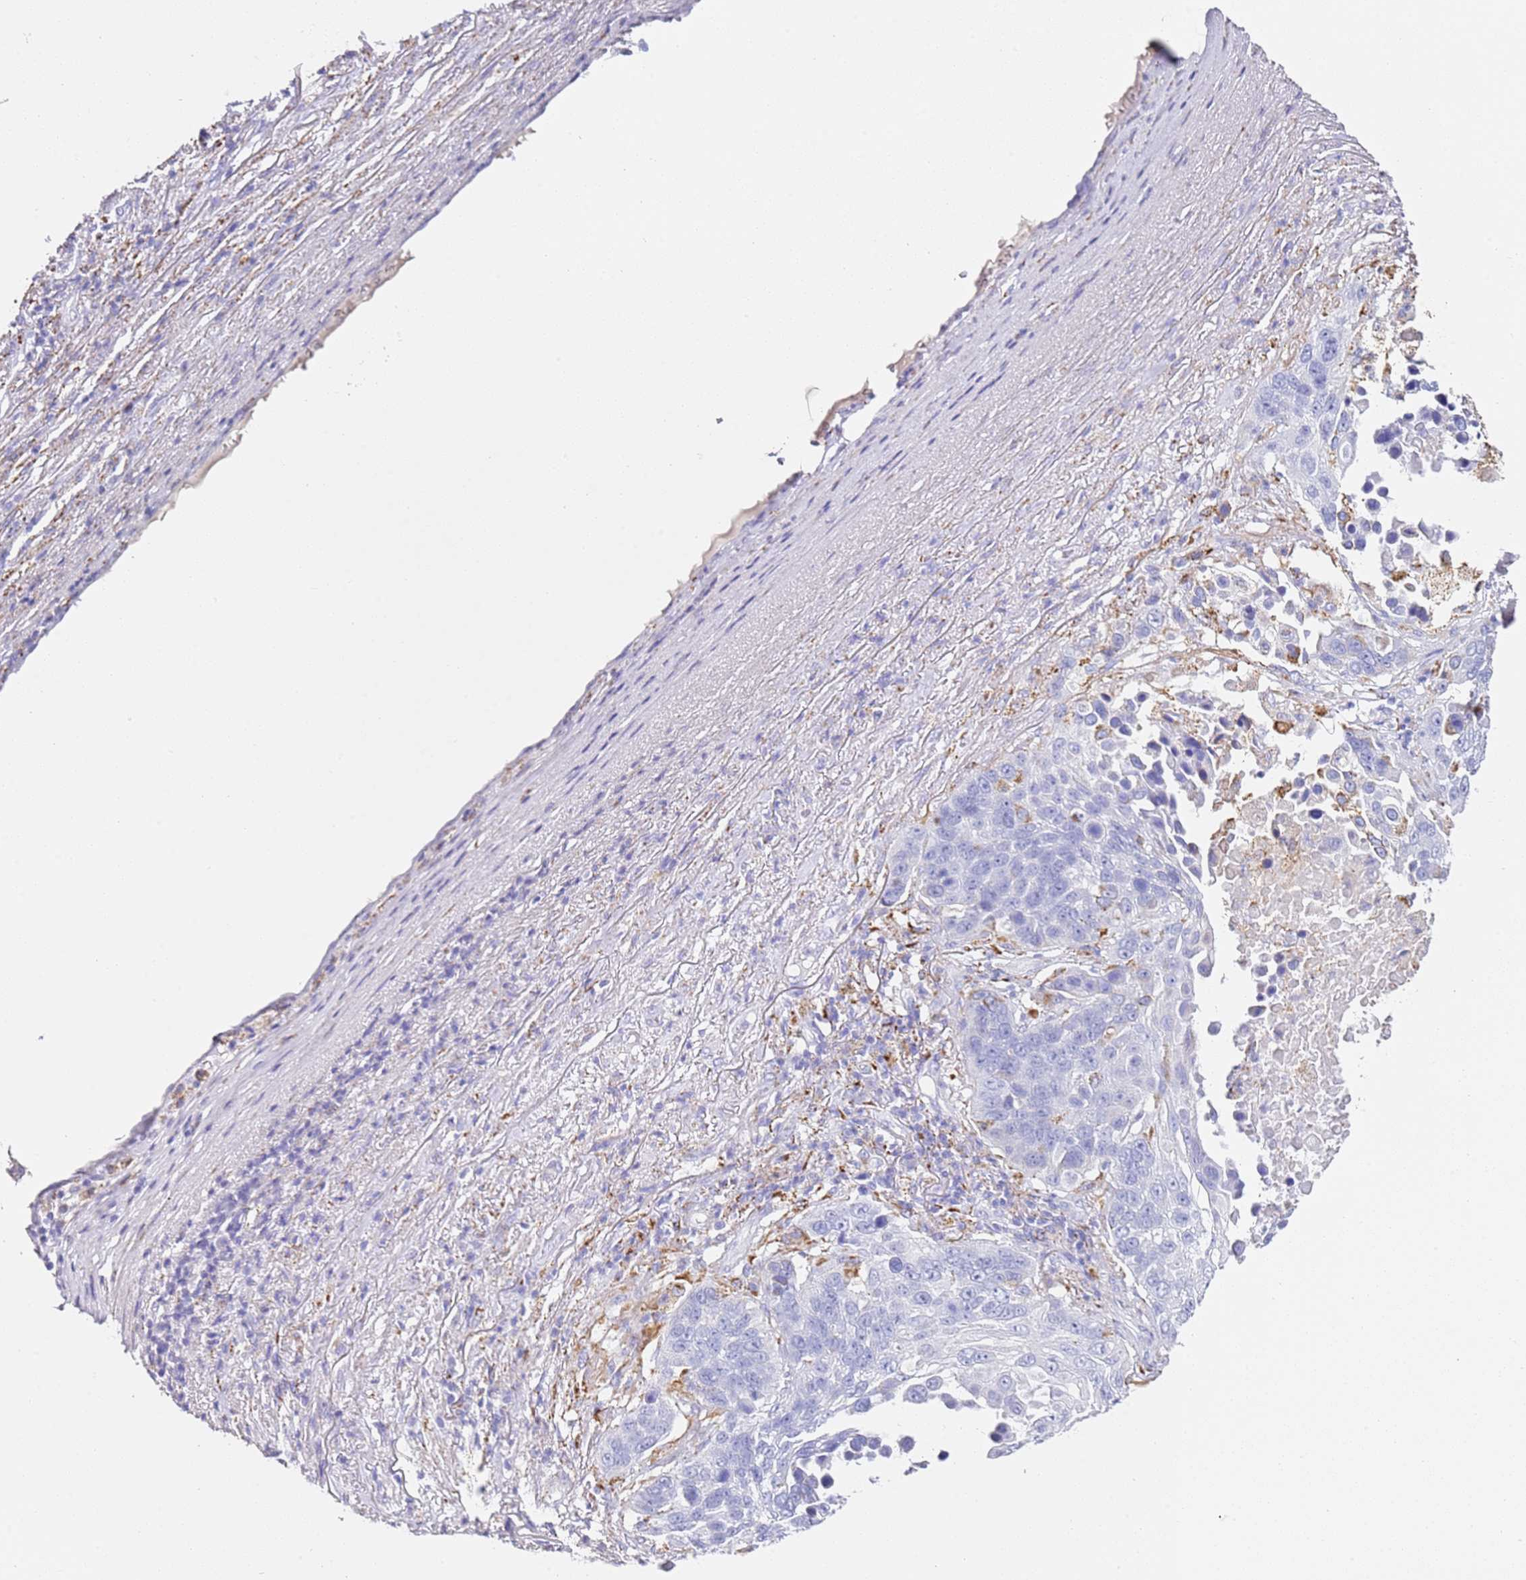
{"staining": {"intensity": "negative", "quantity": "none", "location": "none"}, "tissue": "lung cancer", "cell_type": "Tumor cells", "image_type": "cancer", "snomed": [{"axis": "morphology", "description": "Normal tissue, NOS"}, {"axis": "morphology", "description": "Squamous cell carcinoma, NOS"}, {"axis": "topography", "description": "Lymph node"}, {"axis": "topography", "description": "Lung"}], "caption": "Immunohistochemistry (IHC) of squamous cell carcinoma (lung) shows no staining in tumor cells. (DAB IHC visualized using brightfield microscopy, high magnification).", "gene": "PTBP2", "patient": {"sex": "male", "age": 66}}